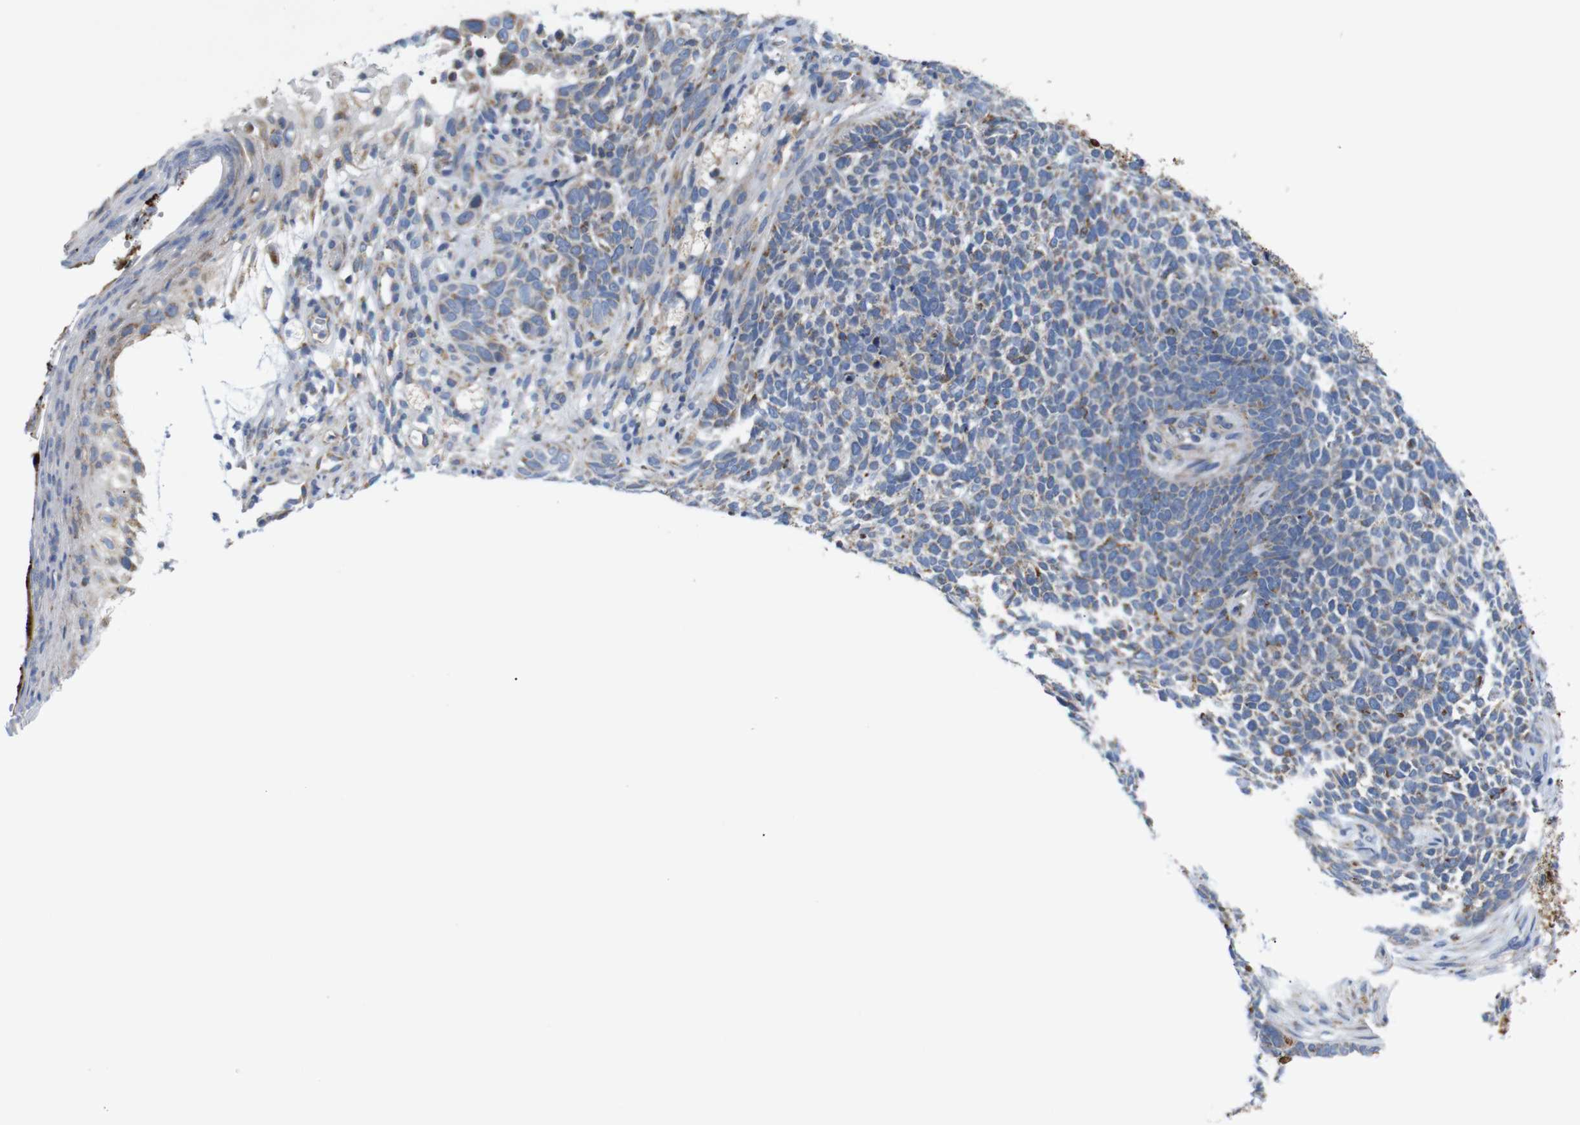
{"staining": {"intensity": "moderate", "quantity": "25%-75%", "location": "cytoplasmic/membranous"}, "tissue": "skin cancer", "cell_type": "Tumor cells", "image_type": "cancer", "snomed": [{"axis": "morphology", "description": "Basal cell carcinoma"}, {"axis": "topography", "description": "Skin"}], "caption": "Tumor cells demonstrate medium levels of moderate cytoplasmic/membranous staining in about 25%-75% of cells in human skin basal cell carcinoma.", "gene": "FAM171B", "patient": {"sex": "female", "age": 84}}